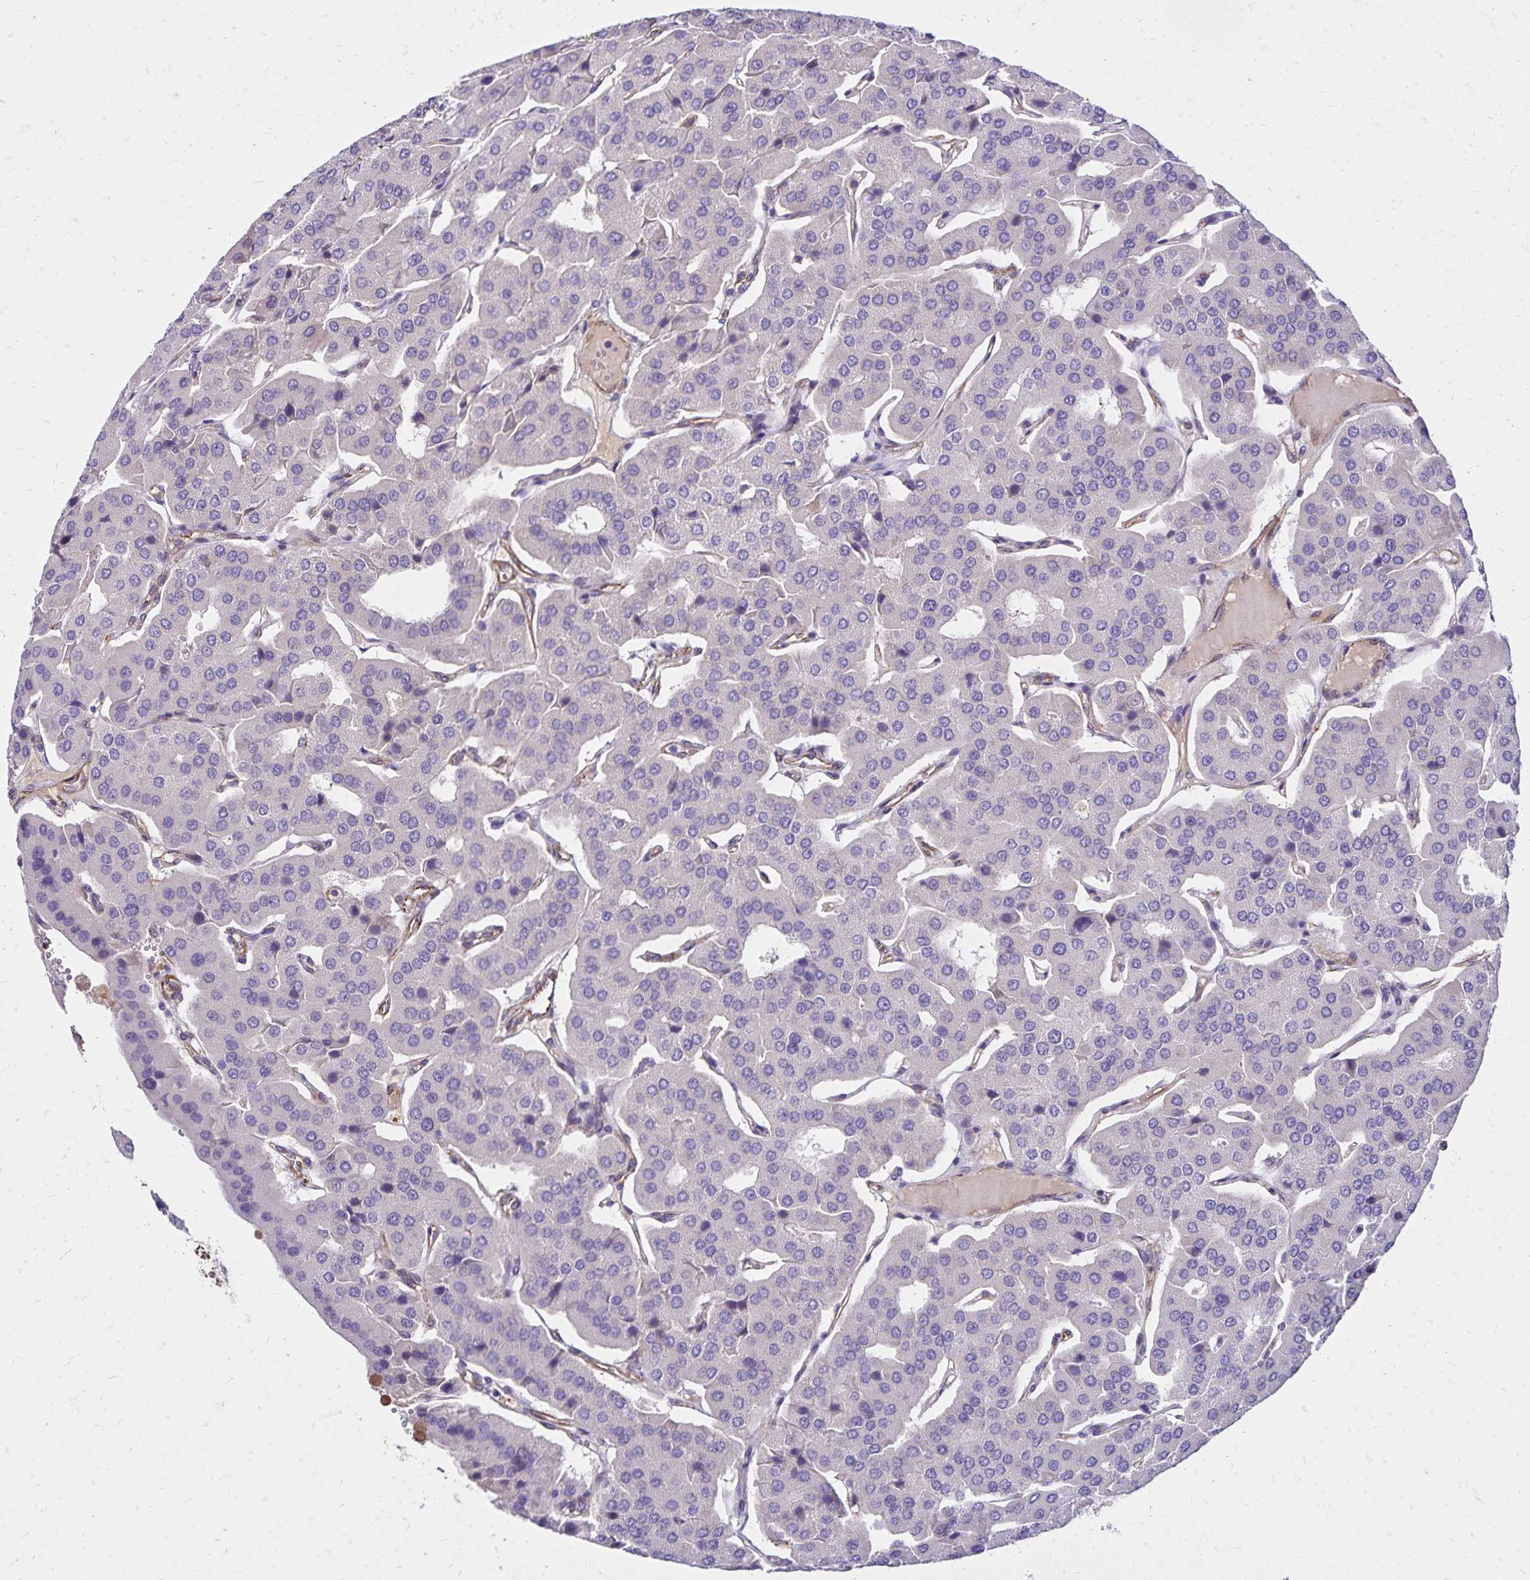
{"staining": {"intensity": "negative", "quantity": "none", "location": "none"}, "tissue": "parathyroid gland", "cell_type": "Glandular cells", "image_type": "normal", "snomed": [{"axis": "morphology", "description": "Normal tissue, NOS"}, {"axis": "morphology", "description": "Adenoma, NOS"}, {"axis": "topography", "description": "Parathyroid gland"}], "caption": "Parathyroid gland stained for a protein using IHC demonstrates no positivity glandular cells.", "gene": "TRPV6", "patient": {"sex": "female", "age": 86}}